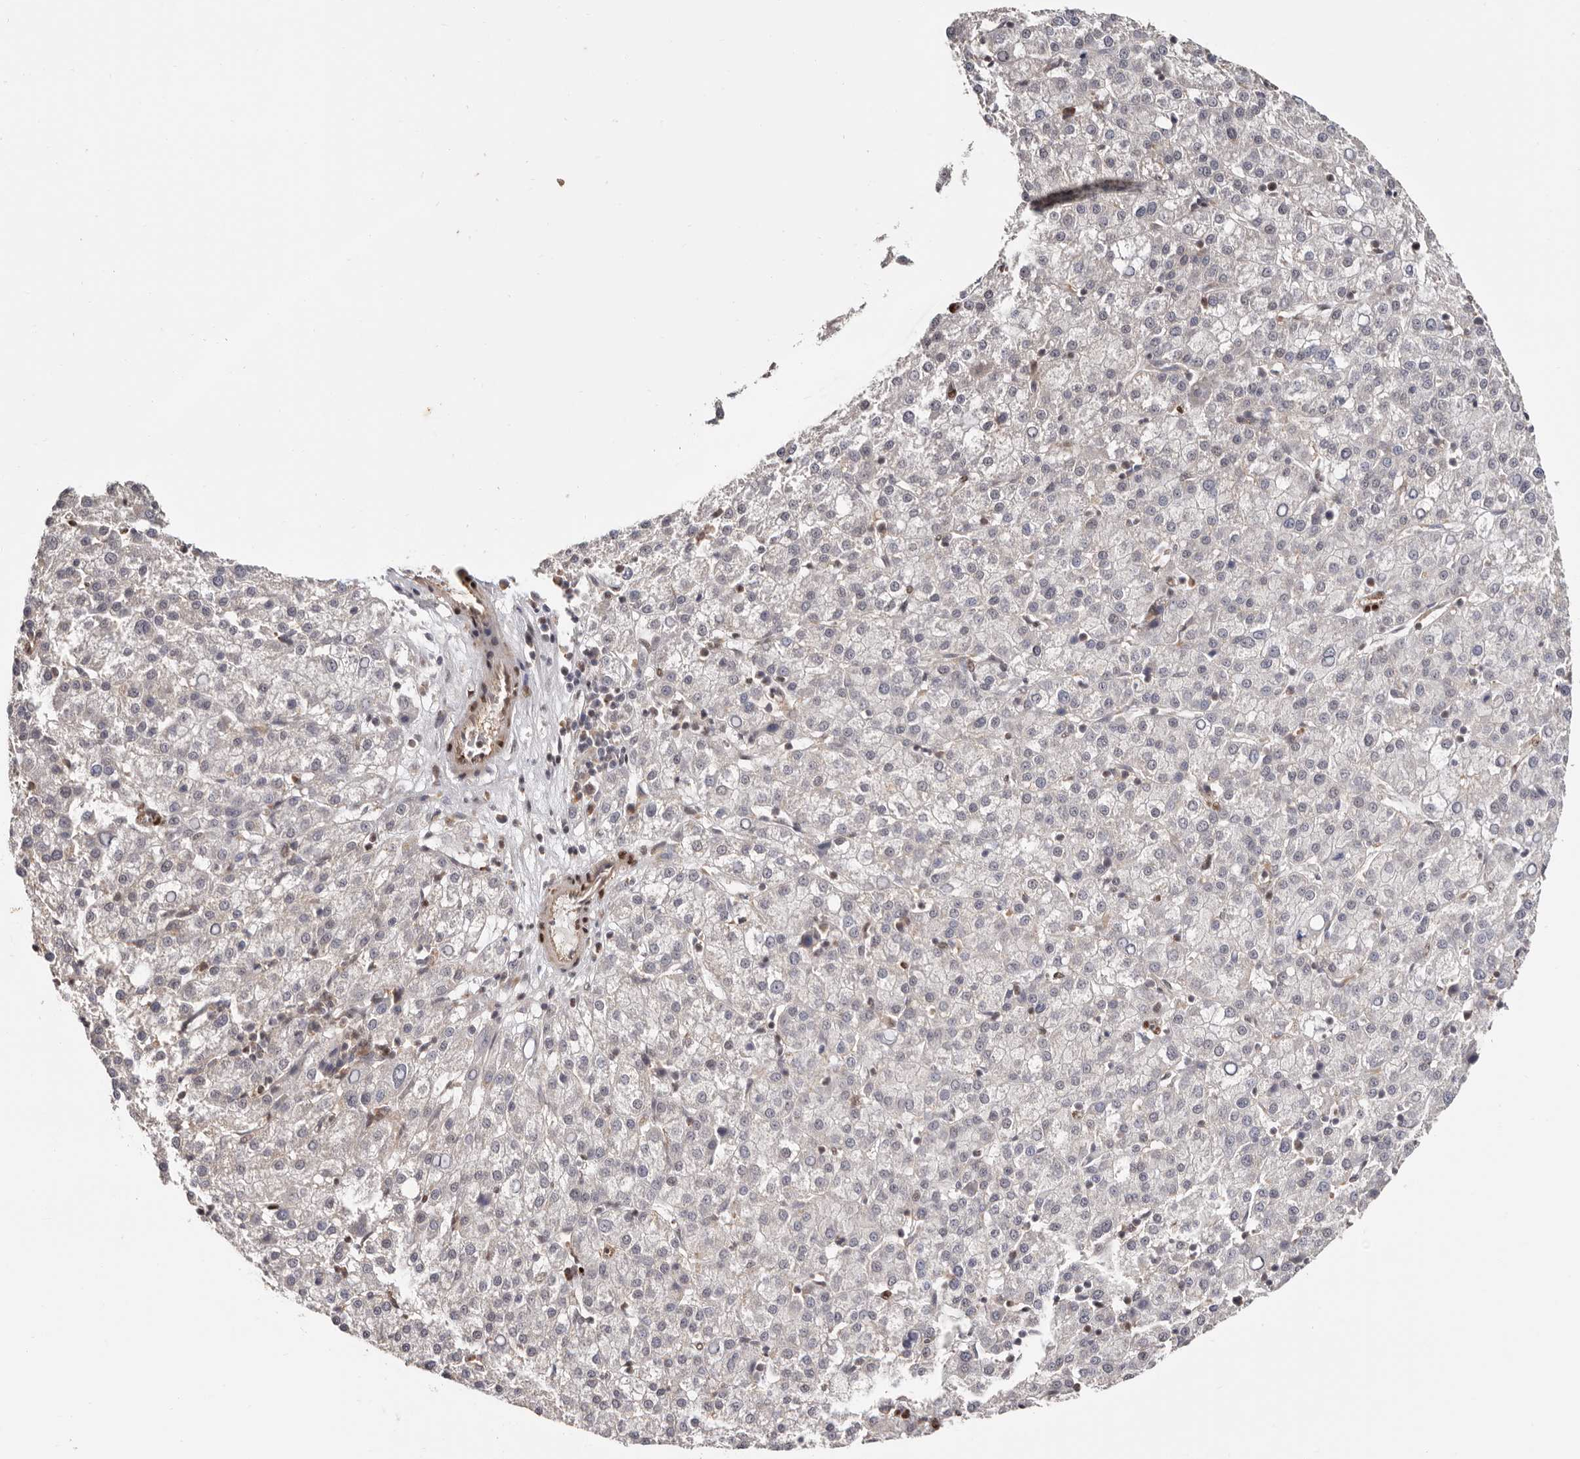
{"staining": {"intensity": "negative", "quantity": "none", "location": "none"}, "tissue": "liver cancer", "cell_type": "Tumor cells", "image_type": "cancer", "snomed": [{"axis": "morphology", "description": "Carcinoma, Hepatocellular, NOS"}, {"axis": "topography", "description": "Liver"}], "caption": "Tumor cells are negative for brown protein staining in liver hepatocellular carcinoma.", "gene": "SMAD7", "patient": {"sex": "female", "age": 58}}